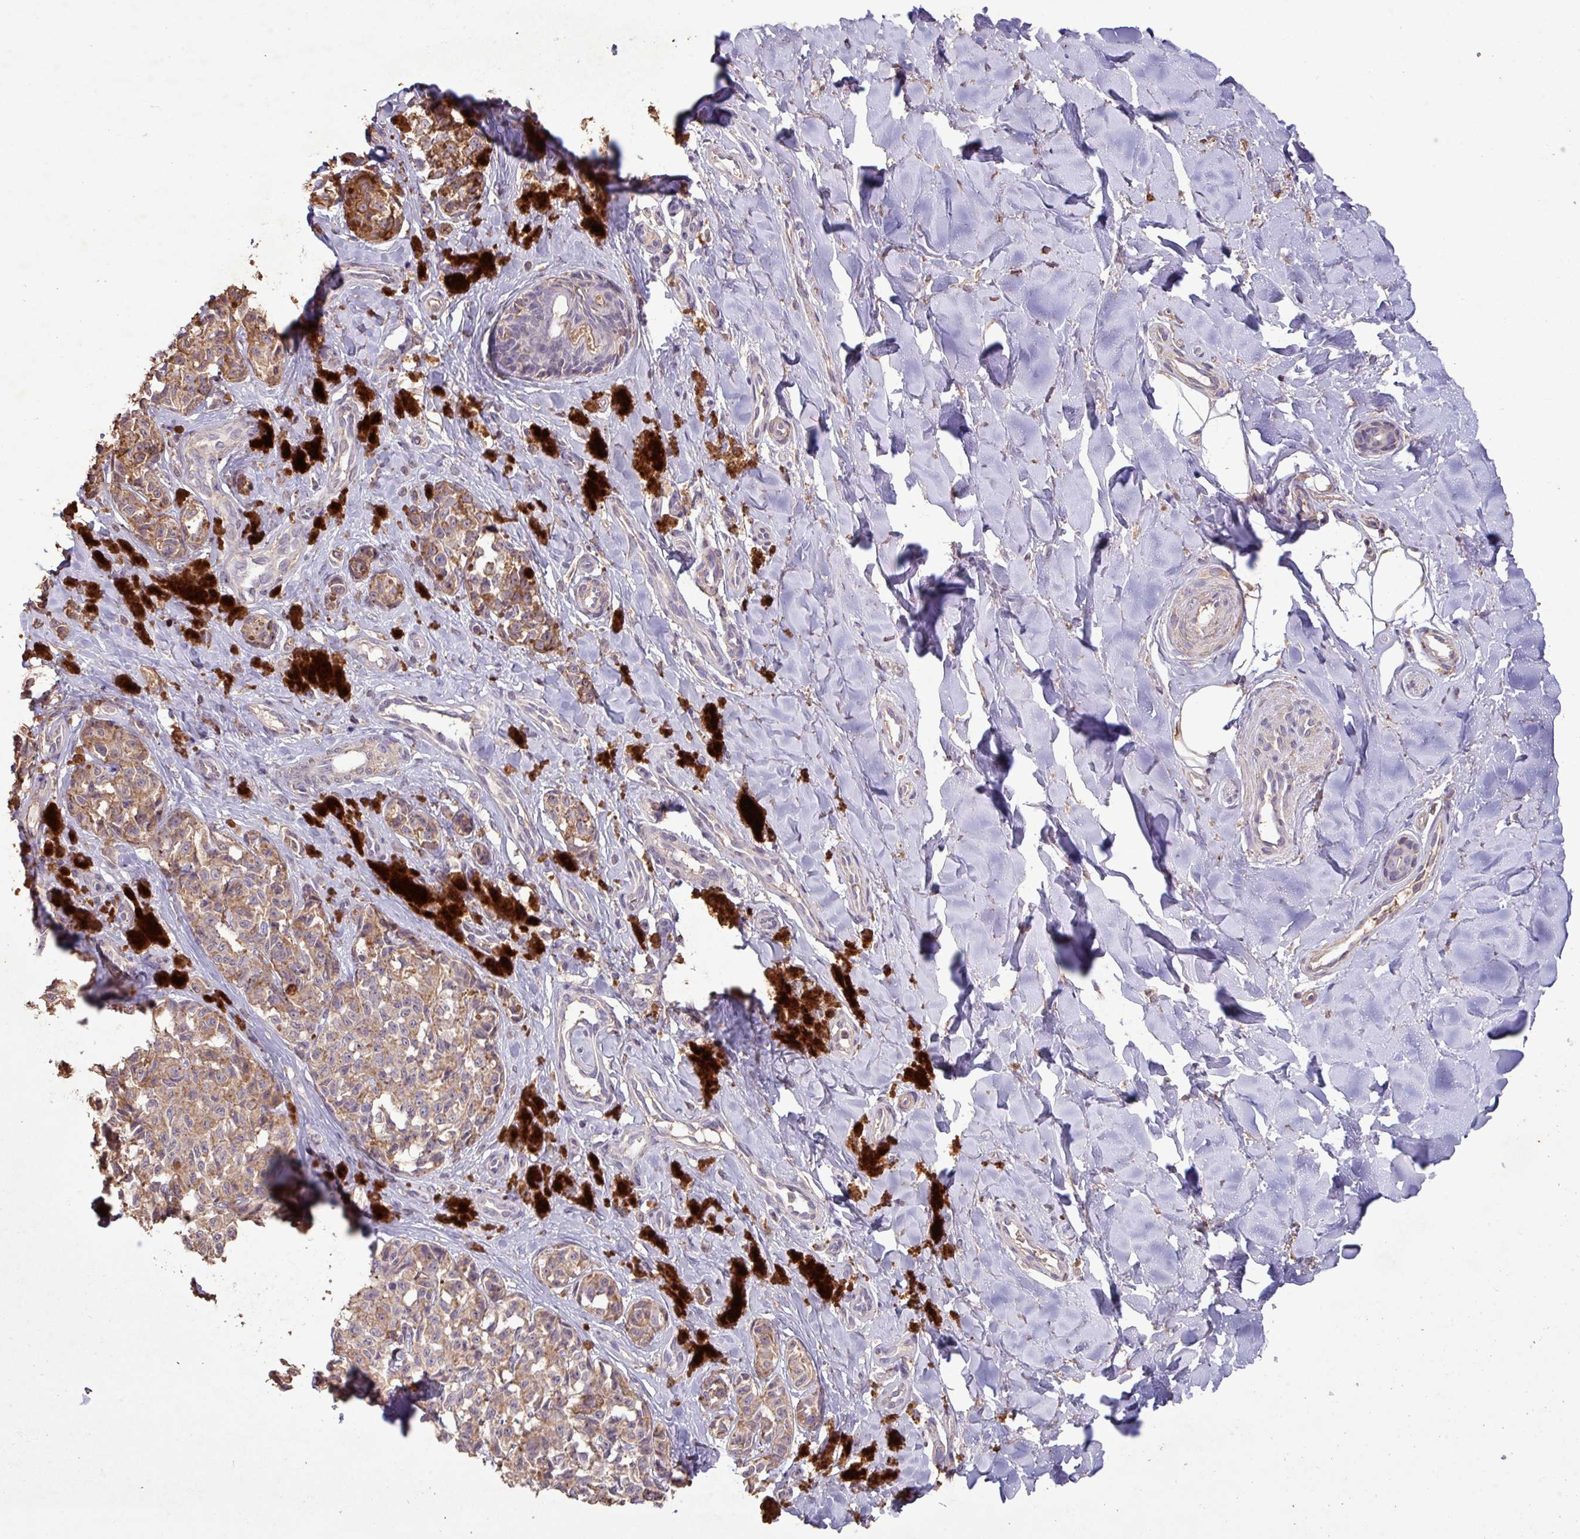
{"staining": {"intensity": "weak", "quantity": "25%-75%", "location": "cytoplasmic/membranous"}, "tissue": "melanoma", "cell_type": "Tumor cells", "image_type": "cancer", "snomed": [{"axis": "morphology", "description": "Malignant melanoma, NOS"}, {"axis": "topography", "description": "Skin"}], "caption": "About 25%-75% of tumor cells in human malignant melanoma demonstrate weak cytoplasmic/membranous protein expression as visualized by brown immunohistochemical staining.", "gene": "CAMK2B", "patient": {"sex": "female", "age": 65}}